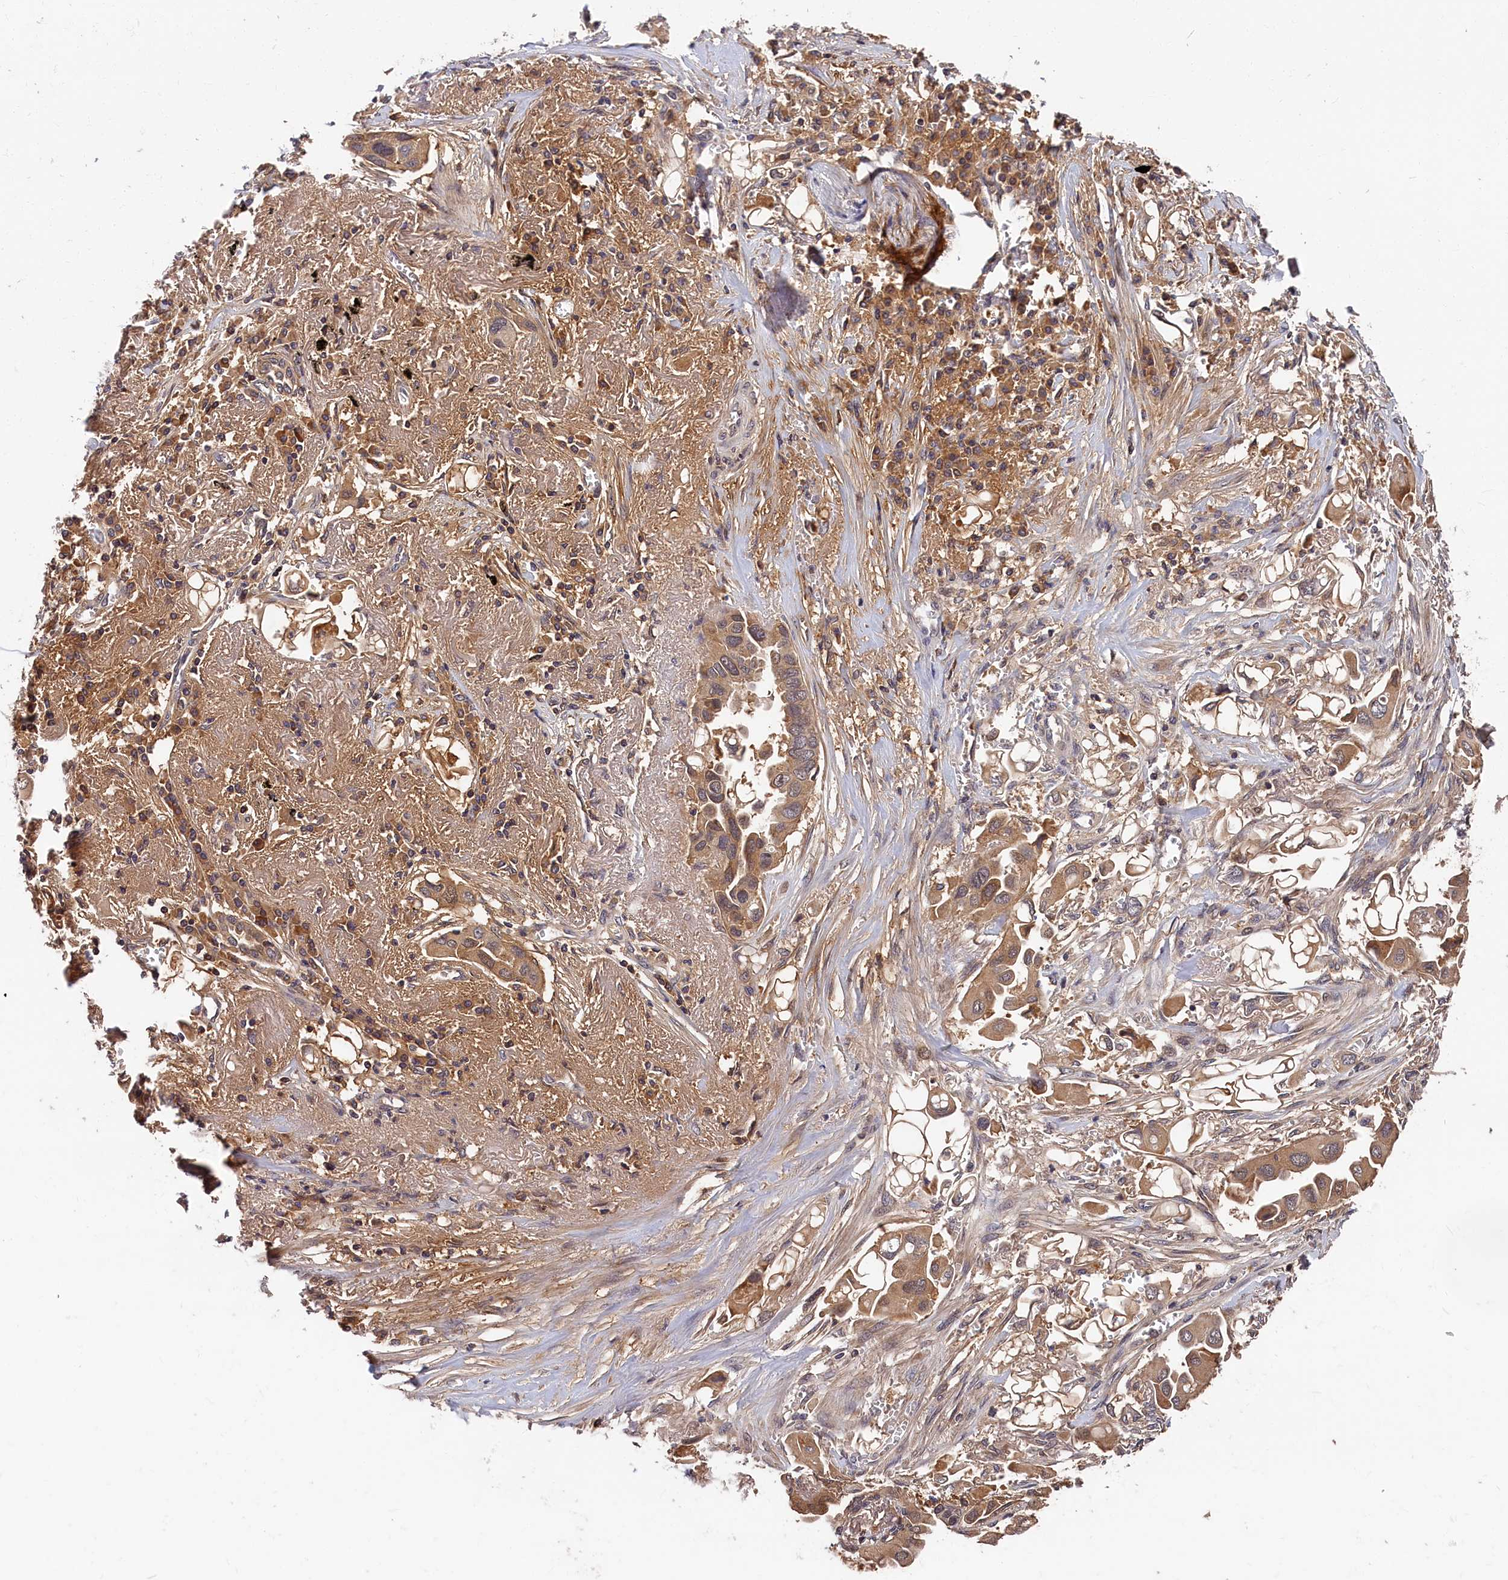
{"staining": {"intensity": "moderate", "quantity": ">75%", "location": "cytoplasmic/membranous"}, "tissue": "lung cancer", "cell_type": "Tumor cells", "image_type": "cancer", "snomed": [{"axis": "morphology", "description": "Adenocarcinoma, NOS"}, {"axis": "topography", "description": "Lung"}], "caption": "A histopathology image of human lung adenocarcinoma stained for a protein exhibits moderate cytoplasmic/membranous brown staining in tumor cells.", "gene": "ITIH1", "patient": {"sex": "female", "age": 76}}